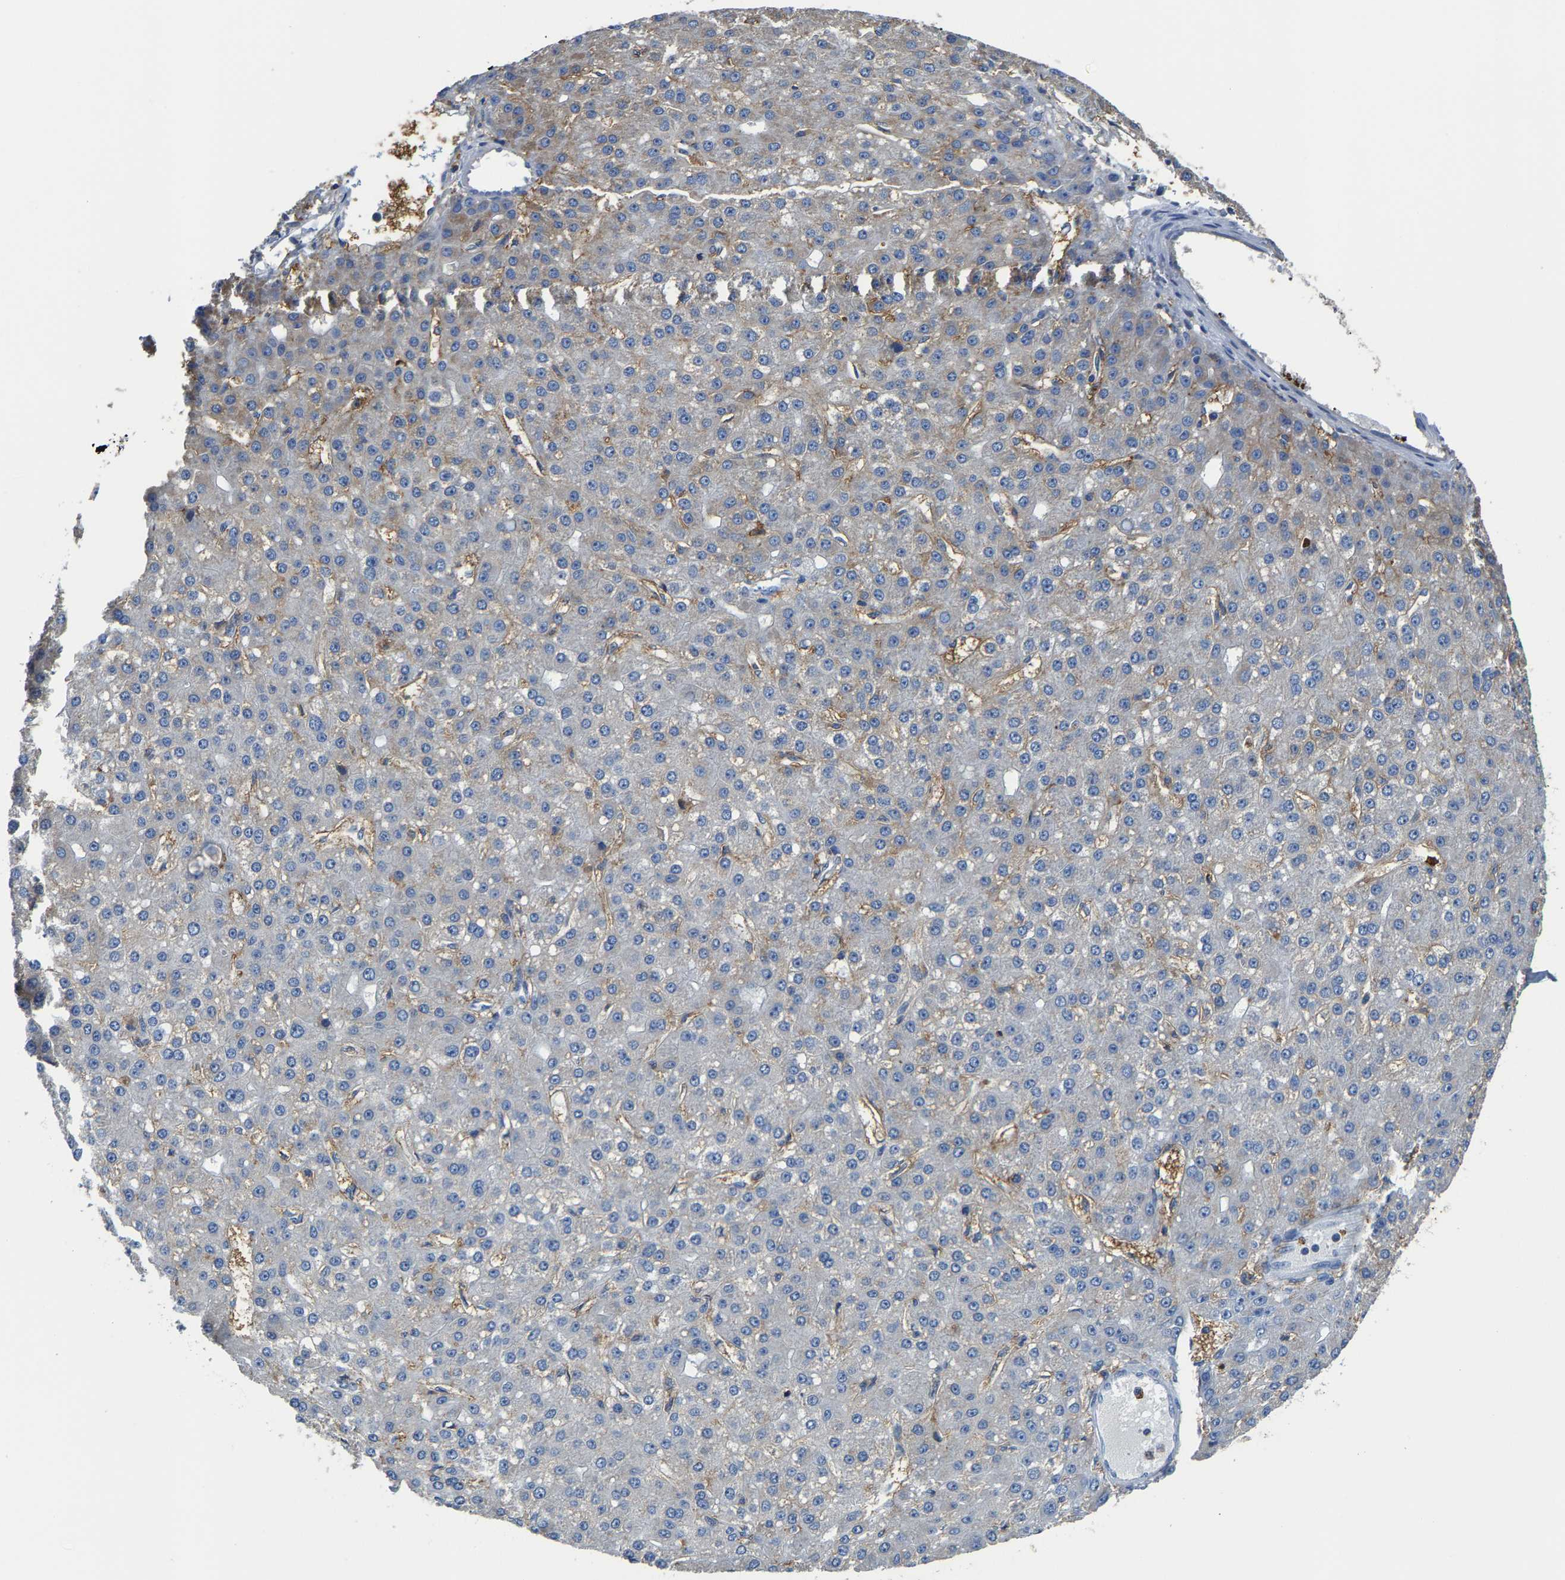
{"staining": {"intensity": "negative", "quantity": "none", "location": "none"}, "tissue": "liver cancer", "cell_type": "Tumor cells", "image_type": "cancer", "snomed": [{"axis": "morphology", "description": "Carcinoma, Hepatocellular, NOS"}, {"axis": "topography", "description": "Liver"}], "caption": "Immunohistochemistry of human hepatocellular carcinoma (liver) exhibits no staining in tumor cells.", "gene": "TRAF6", "patient": {"sex": "male", "age": 67}}